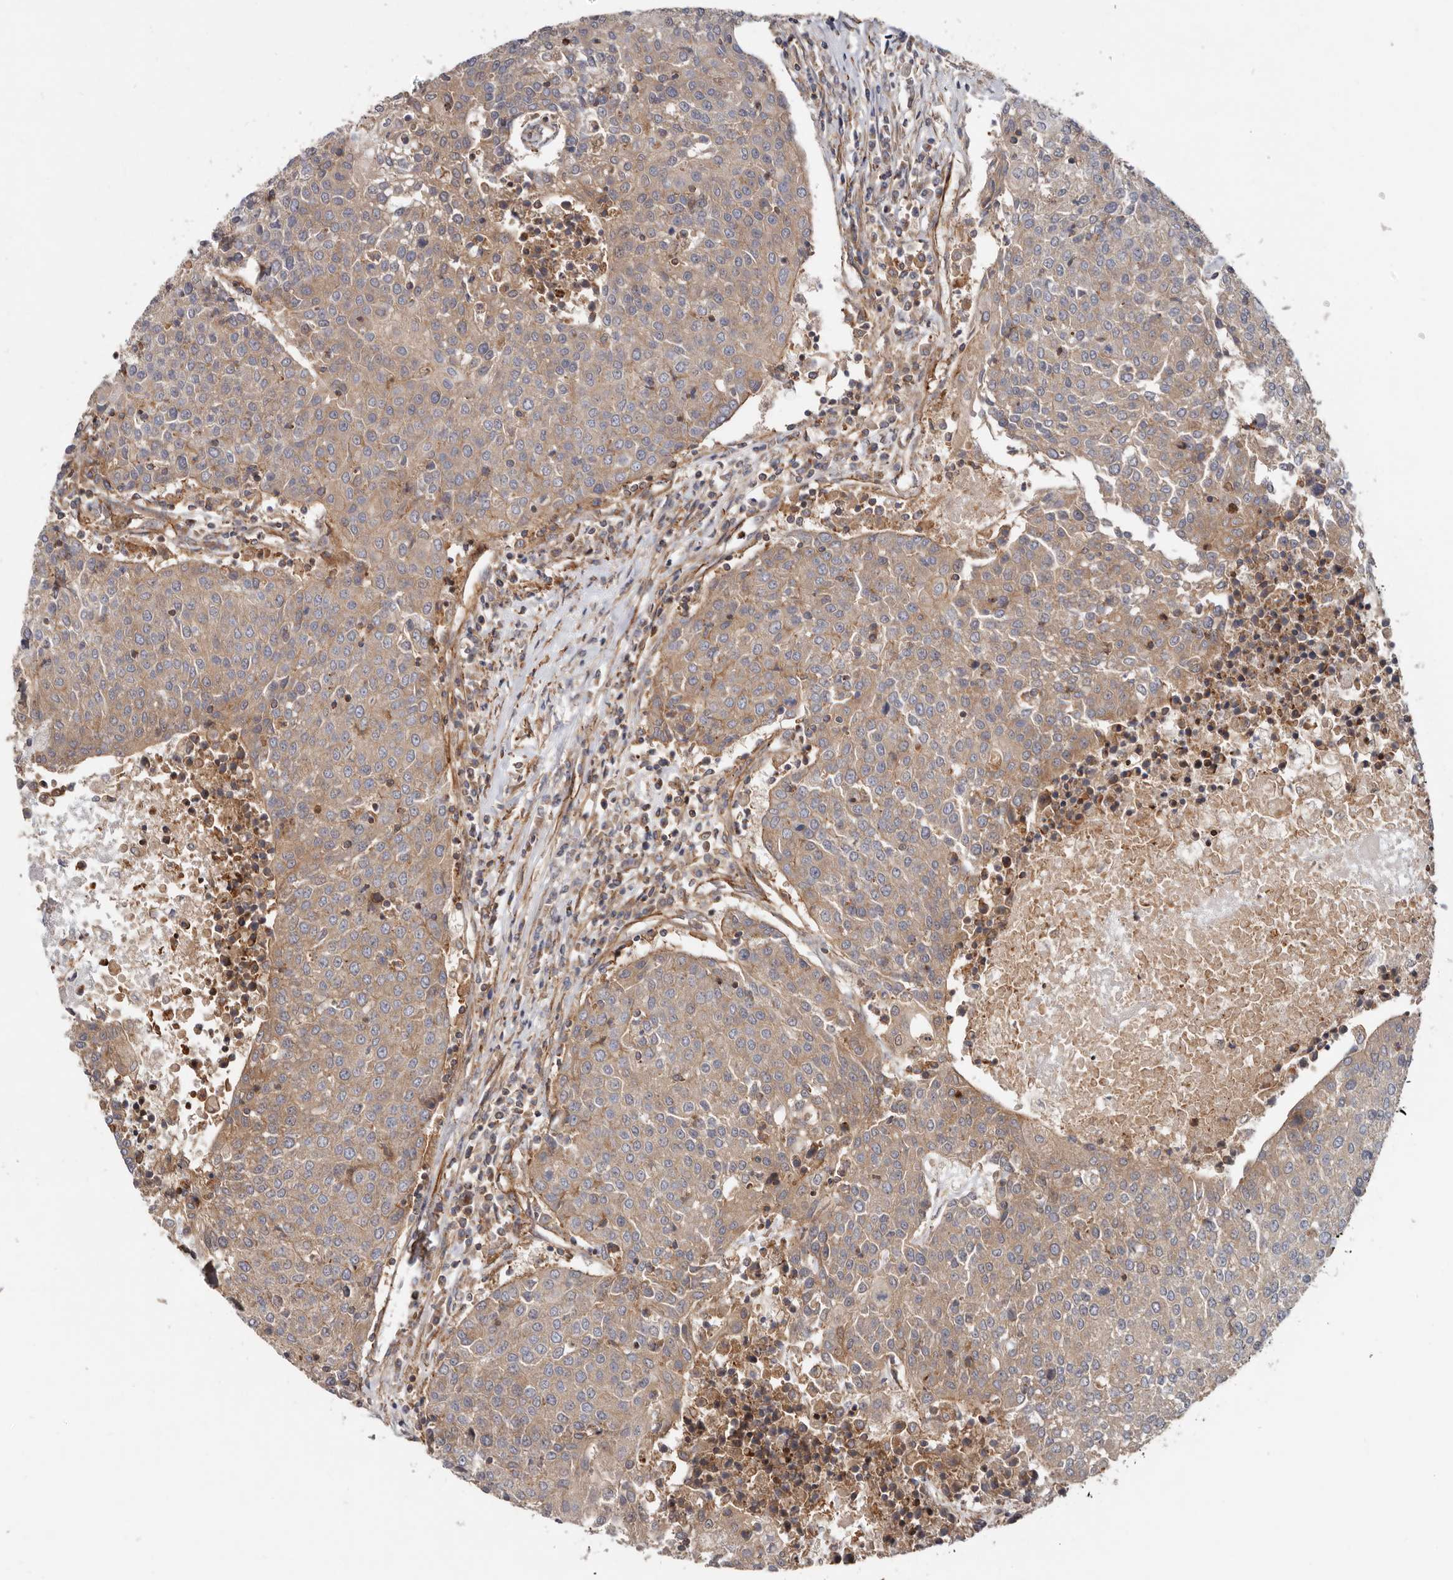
{"staining": {"intensity": "moderate", "quantity": ">75%", "location": "cytoplasmic/membranous"}, "tissue": "urothelial cancer", "cell_type": "Tumor cells", "image_type": "cancer", "snomed": [{"axis": "morphology", "description": "Urothelial carcinoma, High grade"}, {"axis": "topography", "description": "Urinary bladder"}], "caption": "A micrograph of human urothelial cancer stained for a protein demonstrates moderate cytoplasmic/membranous brown staining in tumor cells. The staining was performed using DAB, with brown indicating positive protein expression. Nuclei are stained blue with hematoxylin.", "gene": "TMC7", "patient": {"sex": "female", "age": 85}}